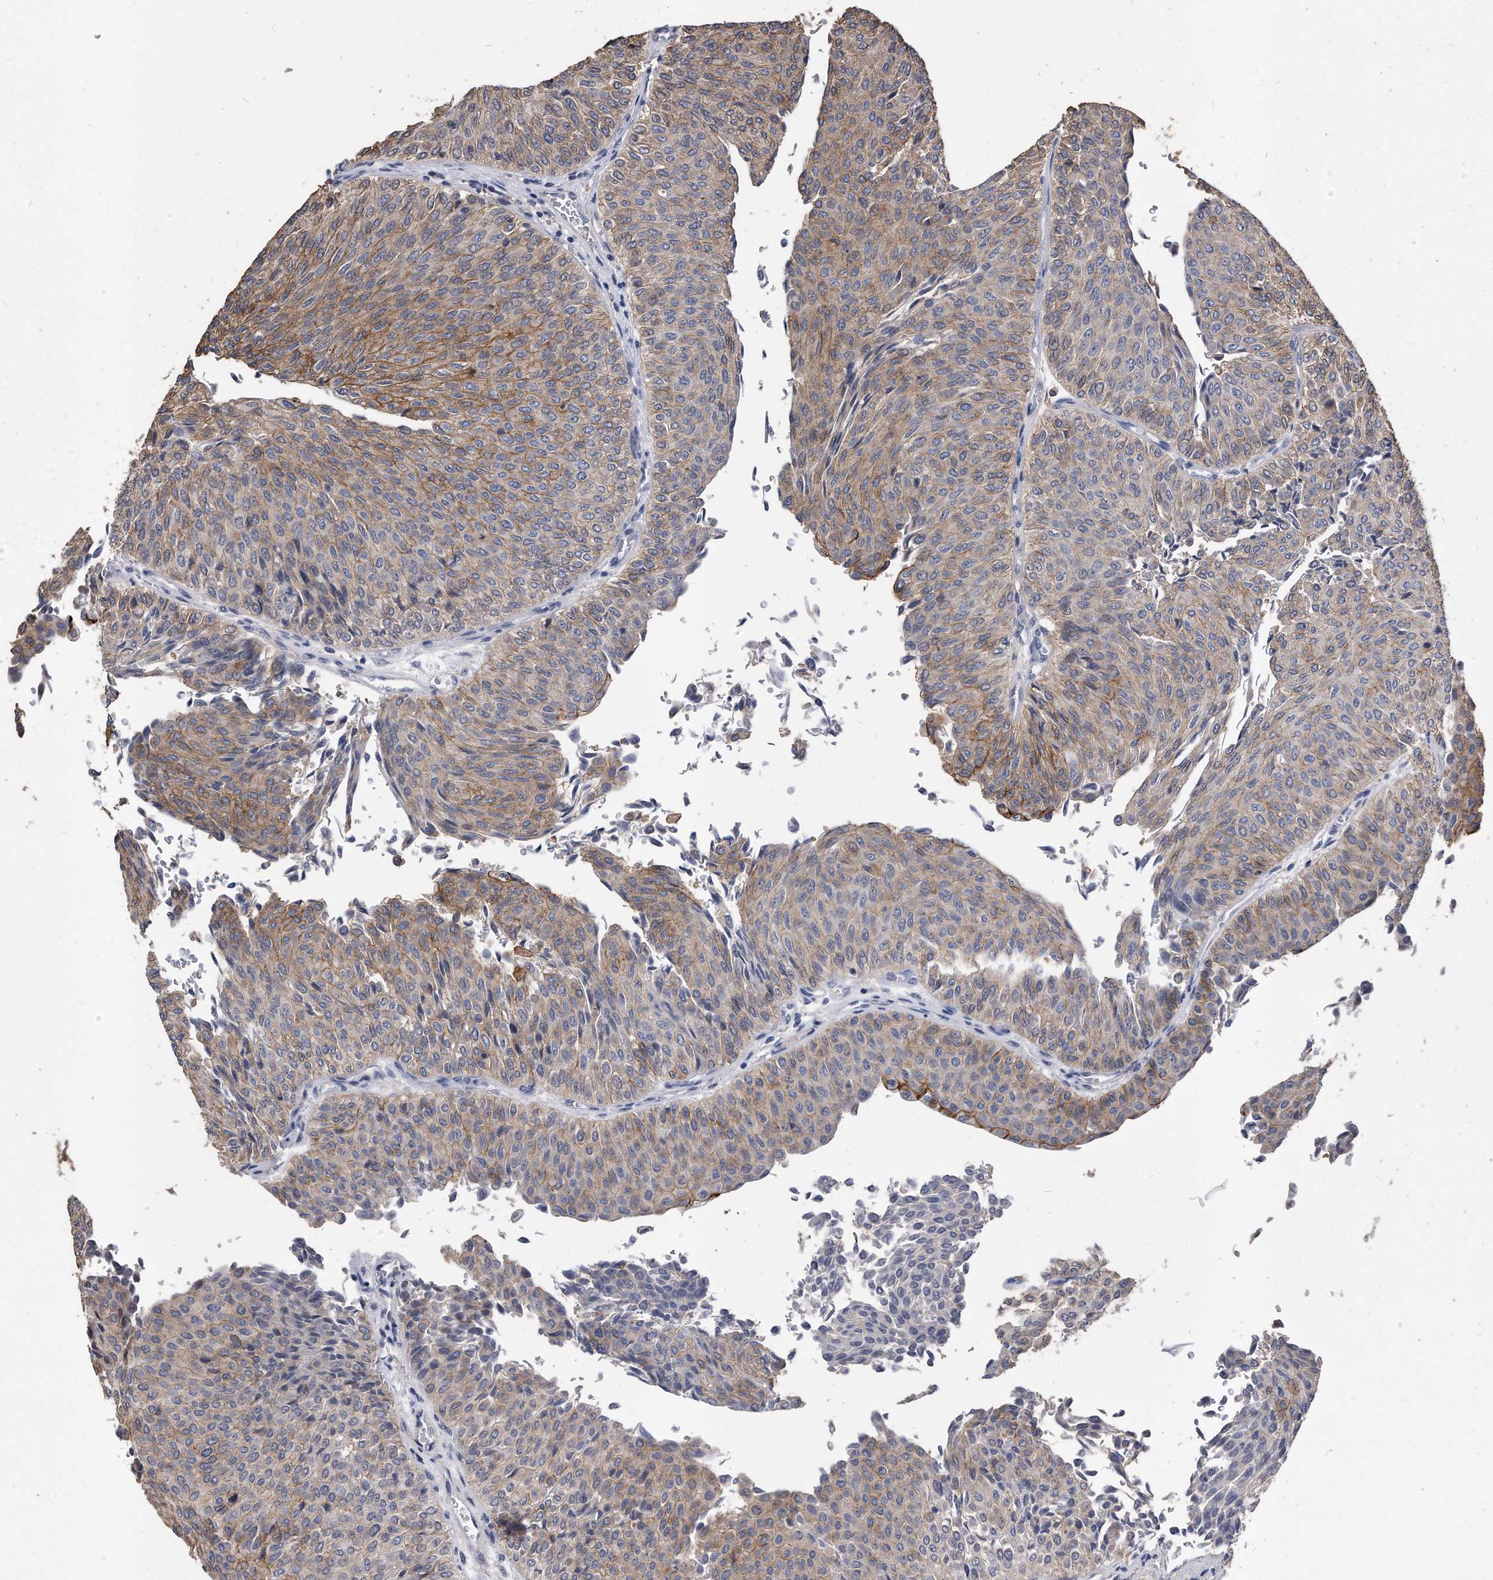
{"staining": {"intensity": "moderate", "quantity": ">75%", "location": "cytoplasmic/membranous"}, "tissue": "urothelial cancer", "cell_type": "Tumor cells", "image_type": "cancer", "snomed": [{"axis": "morphology", "description": "Urothelial carcinoma, Low grade"}, {"axis": "topography", "description": "Urinary bladder"}], "caption": "Human urothelial cancer stained with a protein marker shows moderate staining in tumor cells.", "gene": "IL20RA", "patient": {"sex": "male", "age": 78}}